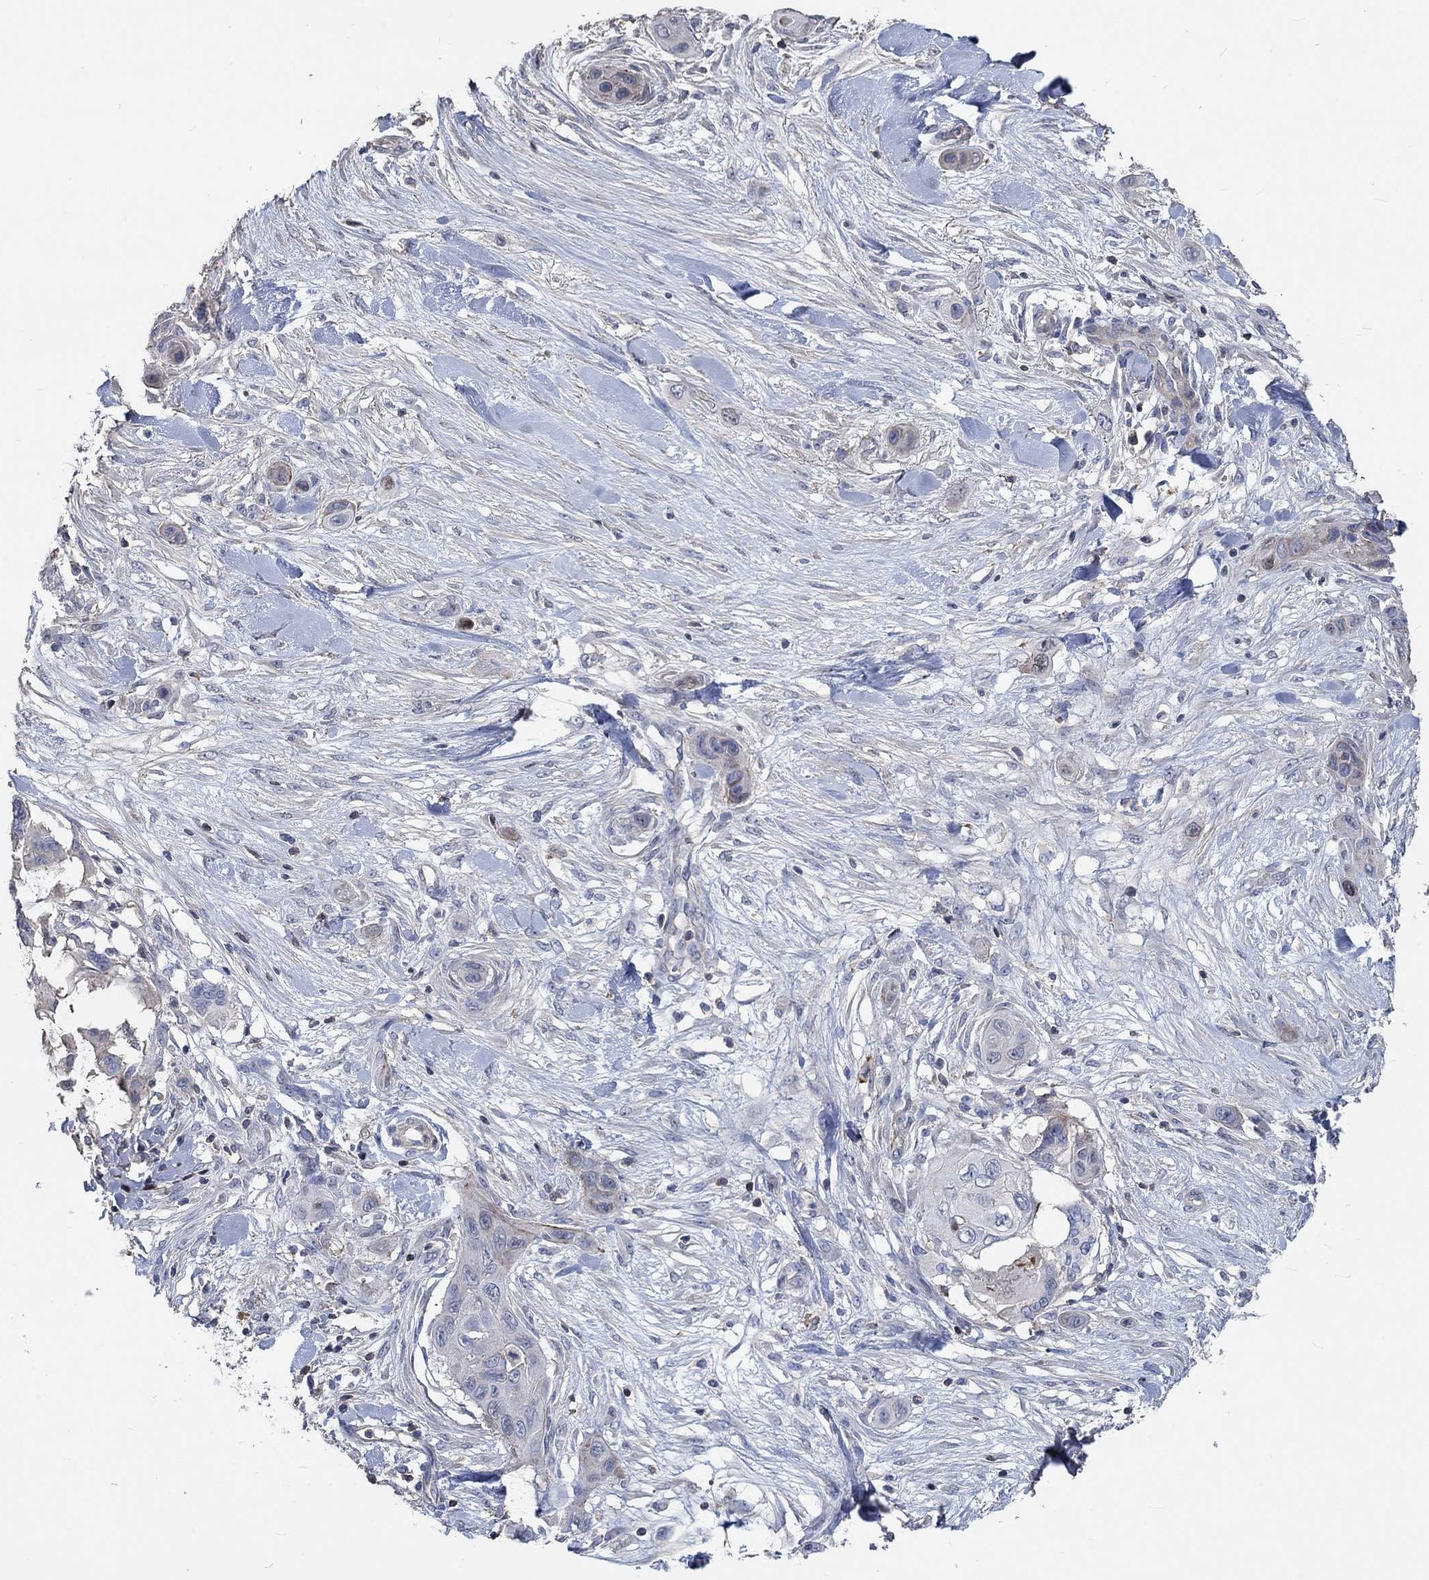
{"staining": {"intensity": "negative", "quantity": "none", "location": "none"}, "tissue": "skin cancer", "cell_type": "Tumor cells", "image_type": "cancer", "snomed": [{"axis": "morphology", "description": "Squamous cell carcinoma, NOS"}, {"axis": "topography", "description": "Skin"}], "caption": "Immunohistochemistry (IHC) micrograph of neoplastic tissue: squamous cell carcinoma (skin) stained with DAB (3,3'-diaminobenzidine) reveals no significant protein staining in tumor cells.", "gene": "TNFAIP8L3", "patient": {"sex": "male", "age": 79}}